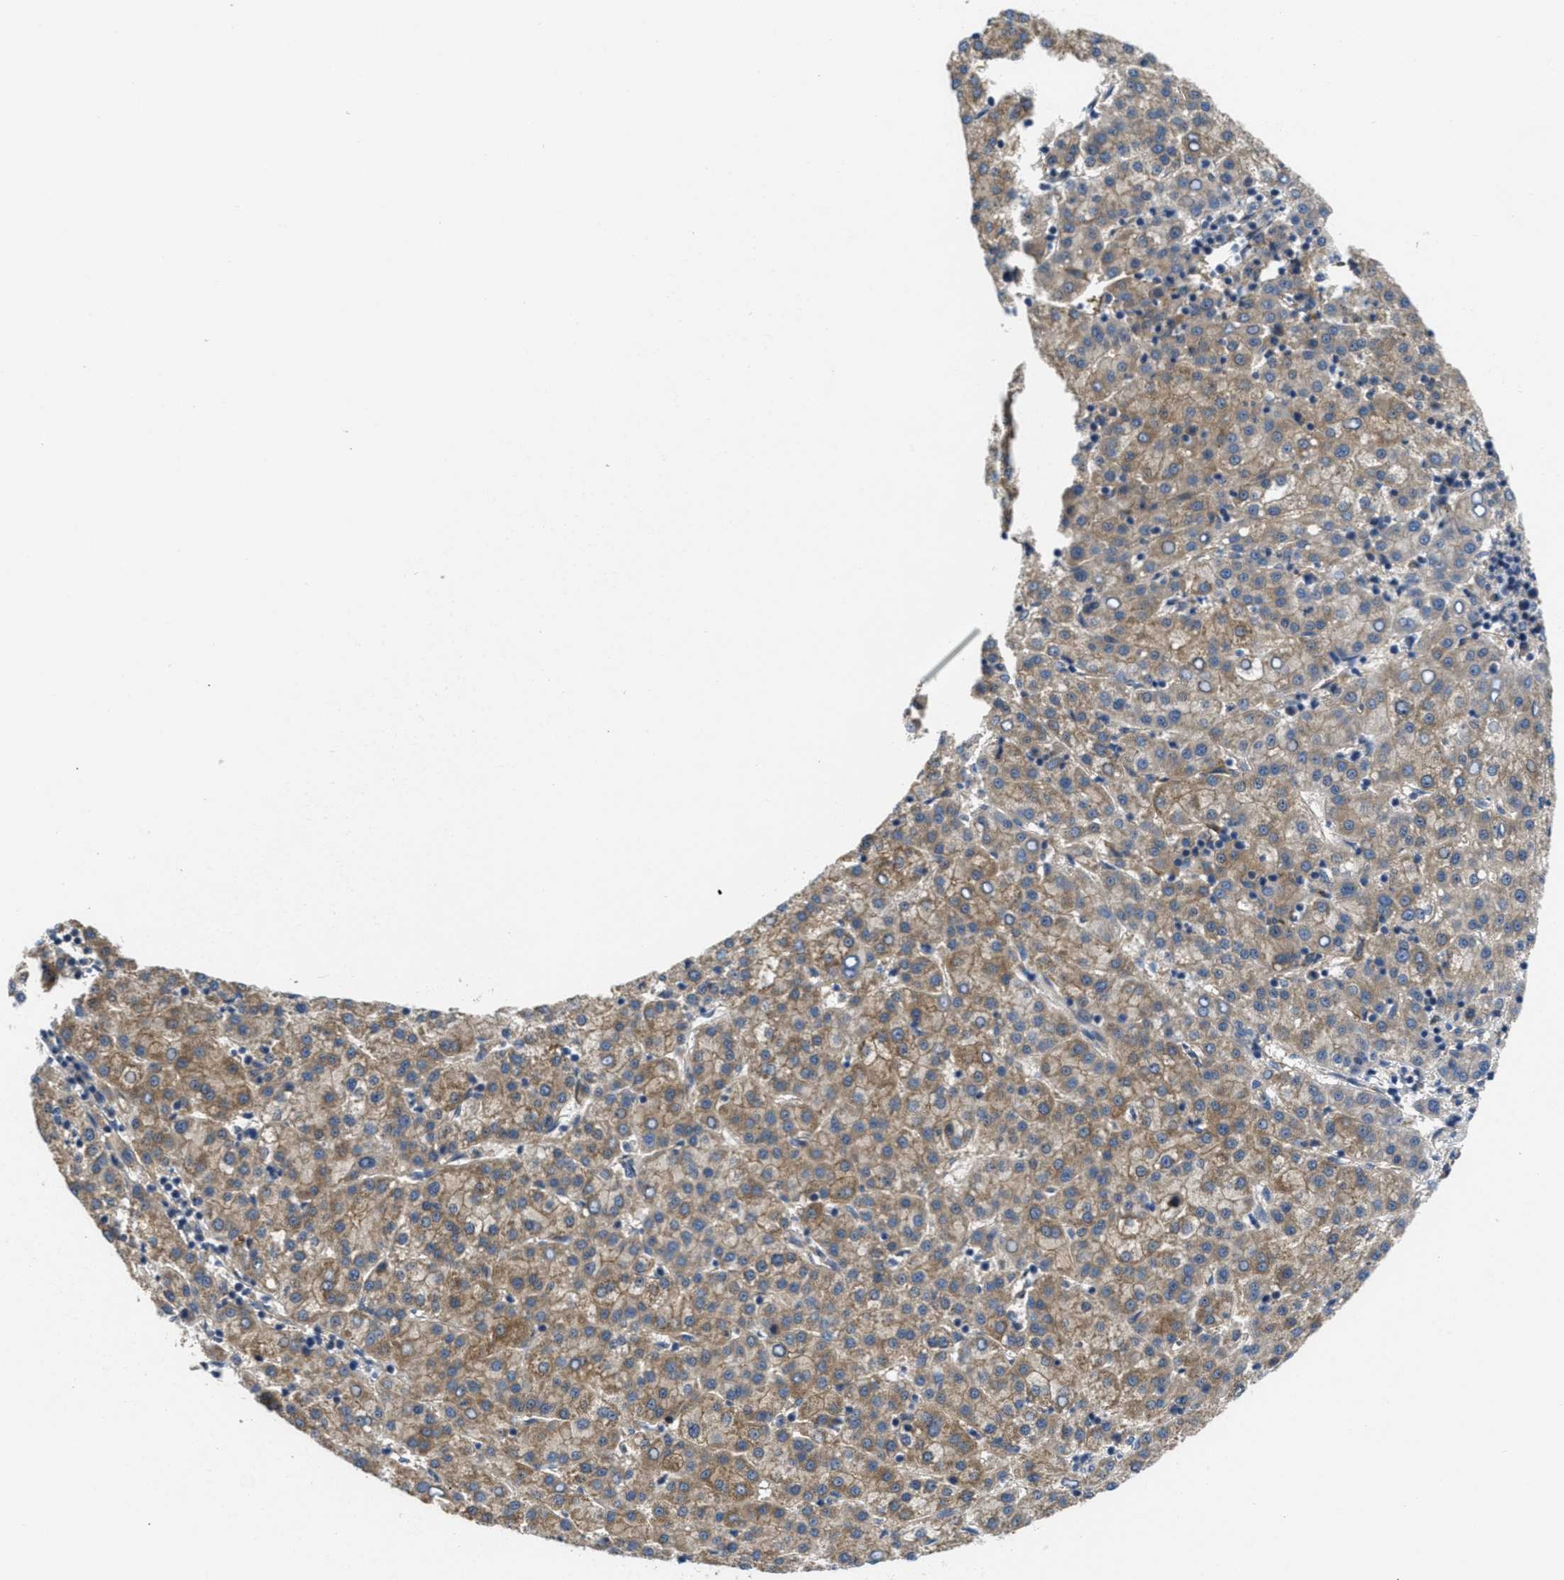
{"staining": {"intensity": "moderate", "quantity": ">75%", "location": "cytoplasmic/membranous"}, "tissue": "liver cancer", "cell_type": "Tumor cells", "image_type": "cancer", "snomed": [{"axis": "morphology", "description": "Carcinoma, Hepatocellular, NOS"}, {"axis": "topography", "description": "Liver"}], "caption": "A brown stain highlights moderate cytoplasmic/membranous positivity of a protein in human liver hepatocellular carcinoma tumor cells.", "gene": "GALK1", "patient": {"sex": "female", "age": 58}}